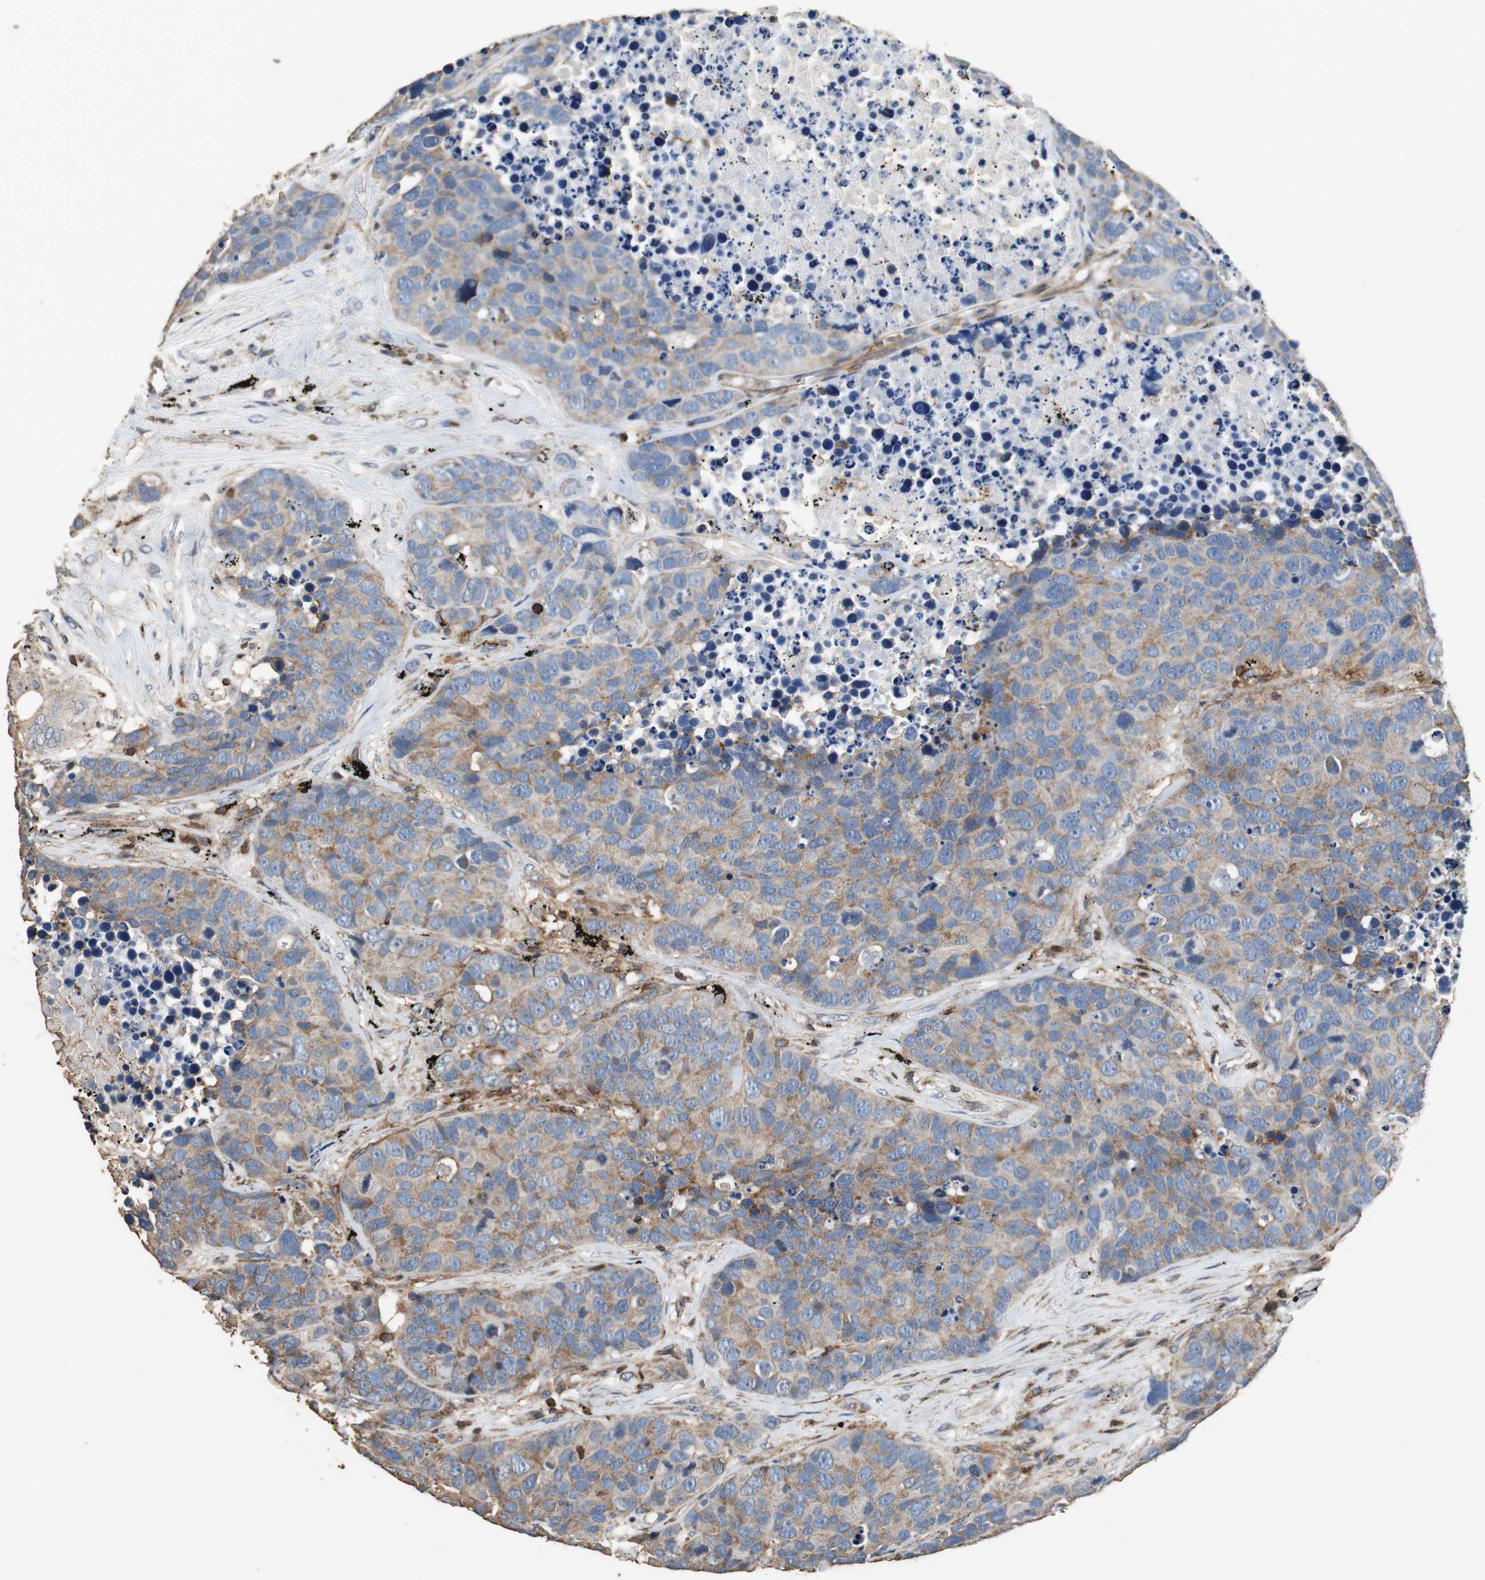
{"staining": {"intensity": "weak", "quantity": ">75%", "location": "cytoplasmic/membranous"}, "tissue": "carcinoid", "cell_type": "Tumor cells", "image_type": "cancer", "snomed": [{"axis": "morphology", "description": "Carcinoid, malignant, NOS"}, {"axis": "topography", "description": "Lung"}], "caption": "An image of carcinoid stained for a protein shows weak cytoplasmic/membranous brown staining in tumor cells.", "gene": "PRKRA", "patient": {"sex": "male", "age": 60}}